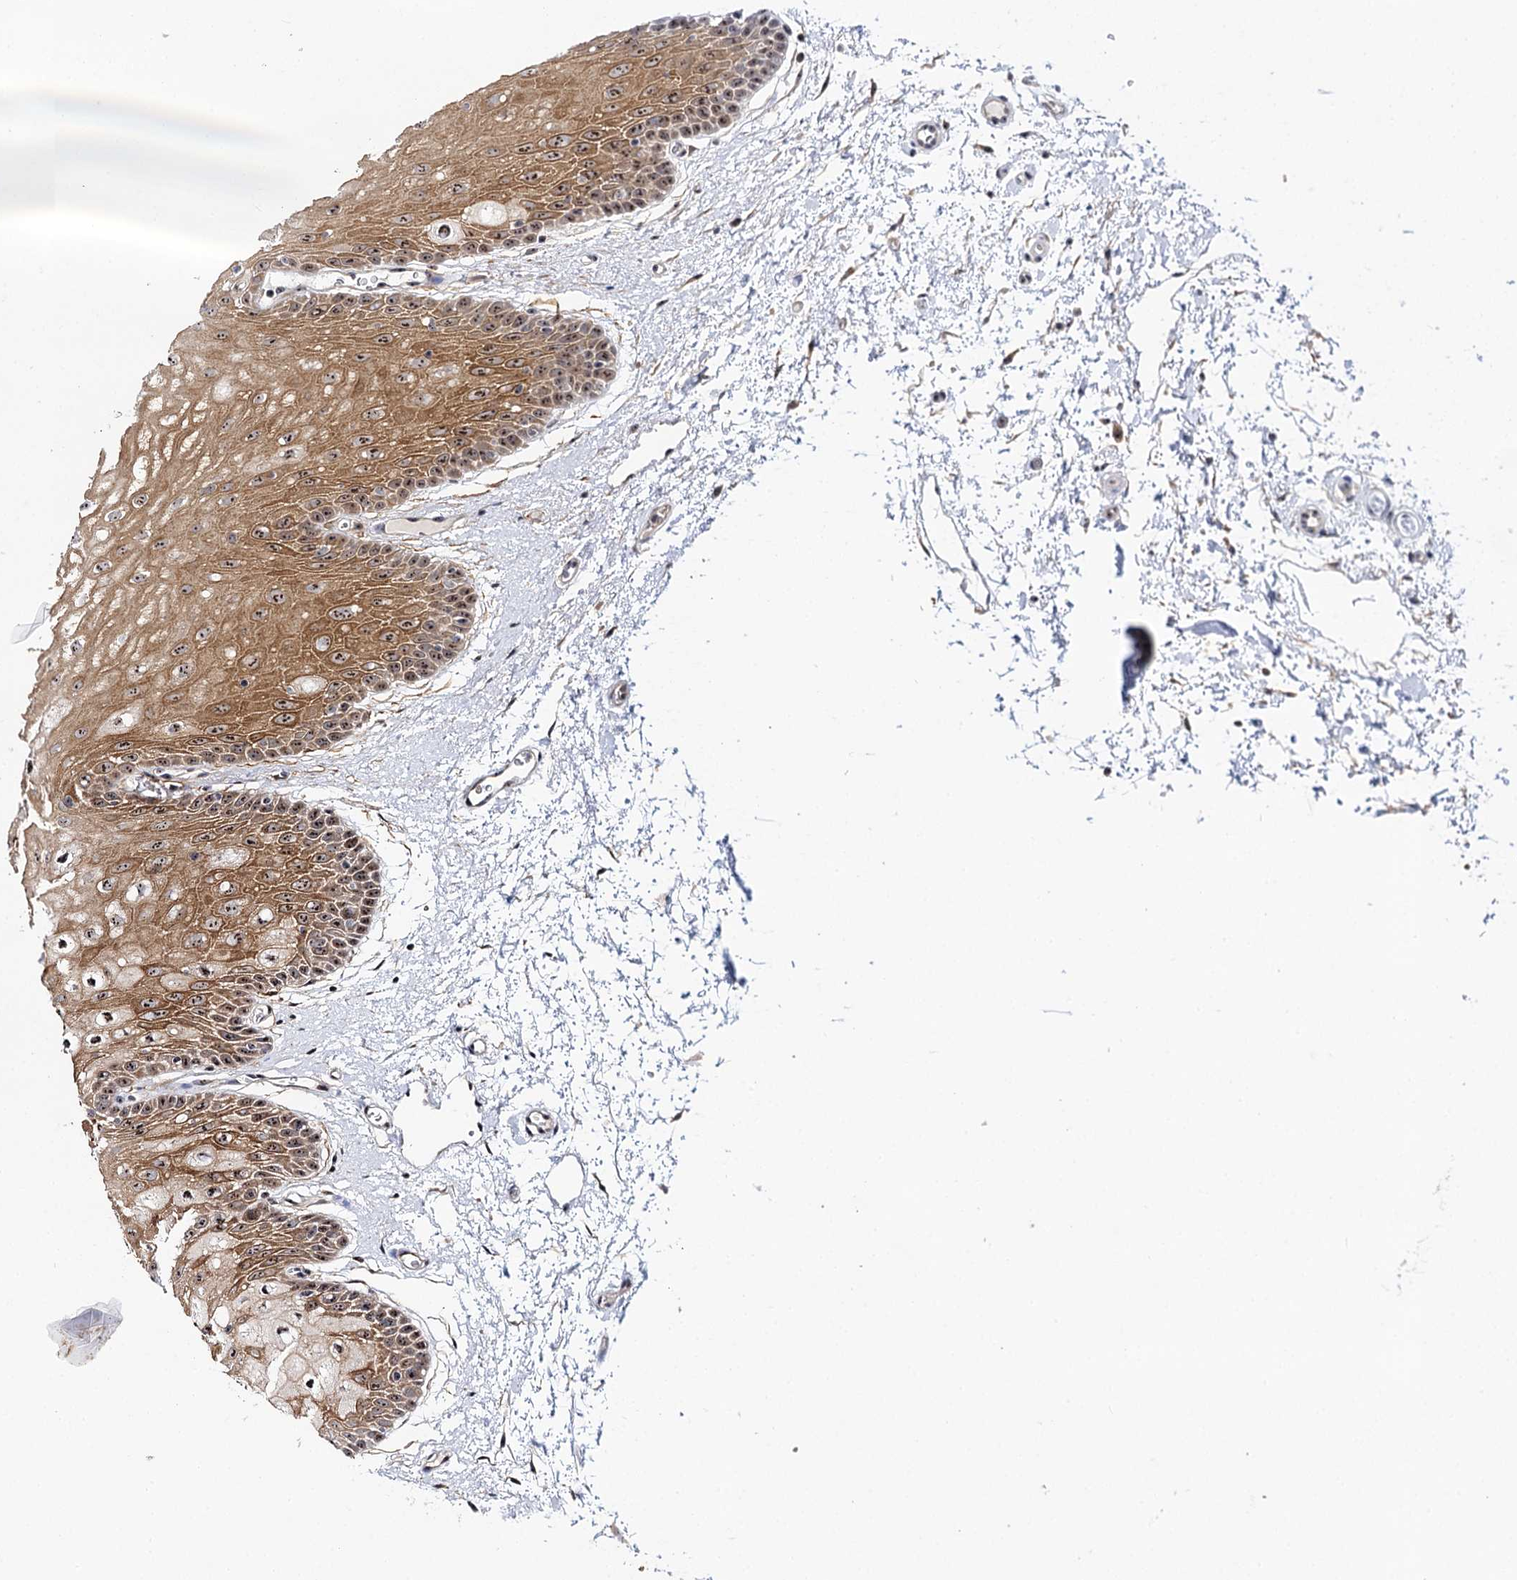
{"staining": {"intensity": "moderate", "quantity": ">75%", "location": "cytoplasmic/membranous,nuclear"}, "tissue": "oral mucosa", "cell_type": "Squamous epithelial cells", "image_type": "normal", "snomed": [{"axis": "morphology", "description": "Normal tissue, NOS"}, {"axis": "topography", "description": "Oral tissue"}, {"axis": "topography", "description": "Tounge, NOS"}], "caption": "The micrograph exhibits staining of normal oral mucosa, revealing moderate cytoplasmic/membranous,nuclear protein expression (brown color) within squamous epithelial cells.", "gene": "SUPT20H", "patient": {"sex": "female", "age": 73}}